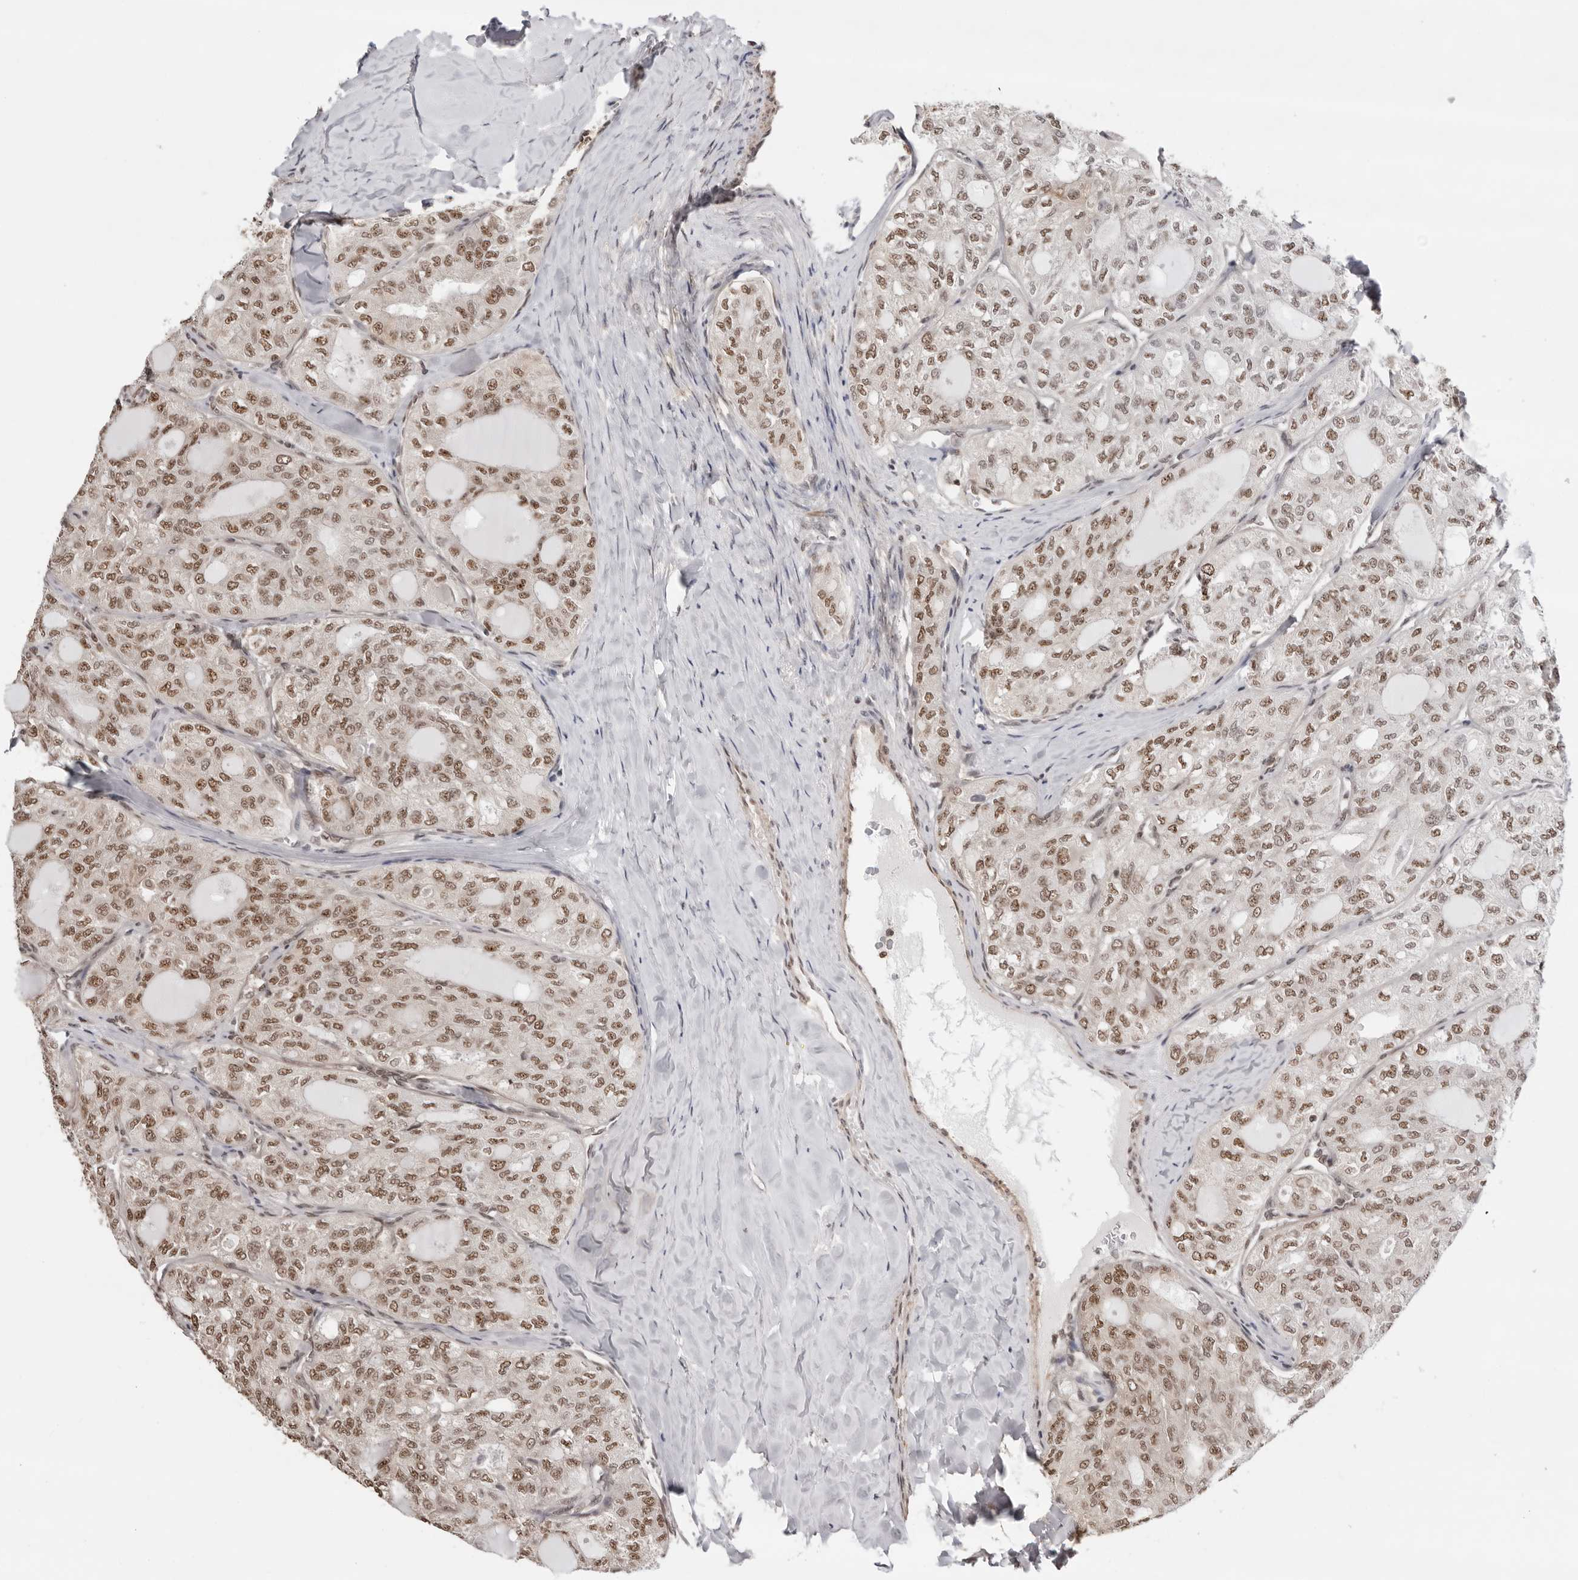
{"staining": {"intensity": "moderate", "quantity": ">75%", "location": "nuclear"}, "tissue": "thyroid cancer", "cell_type": "Tumor cells", "image_type": "cancer", "snomed": [{"axis": "morphology", "description": "Follicular adenoma carcinoma, NOS"}, {"axis": "topography", "description": "Thyroid gland"}], "caption": "This image reveals thyroid cancer stained with IHC to label a protein in brown. The nuclear of tumor cells show moderate positivity for the protein. Nuclei are counter-stained blue.", "gene": "SDE2", "patient": {"sex": "male", "age": 75}}